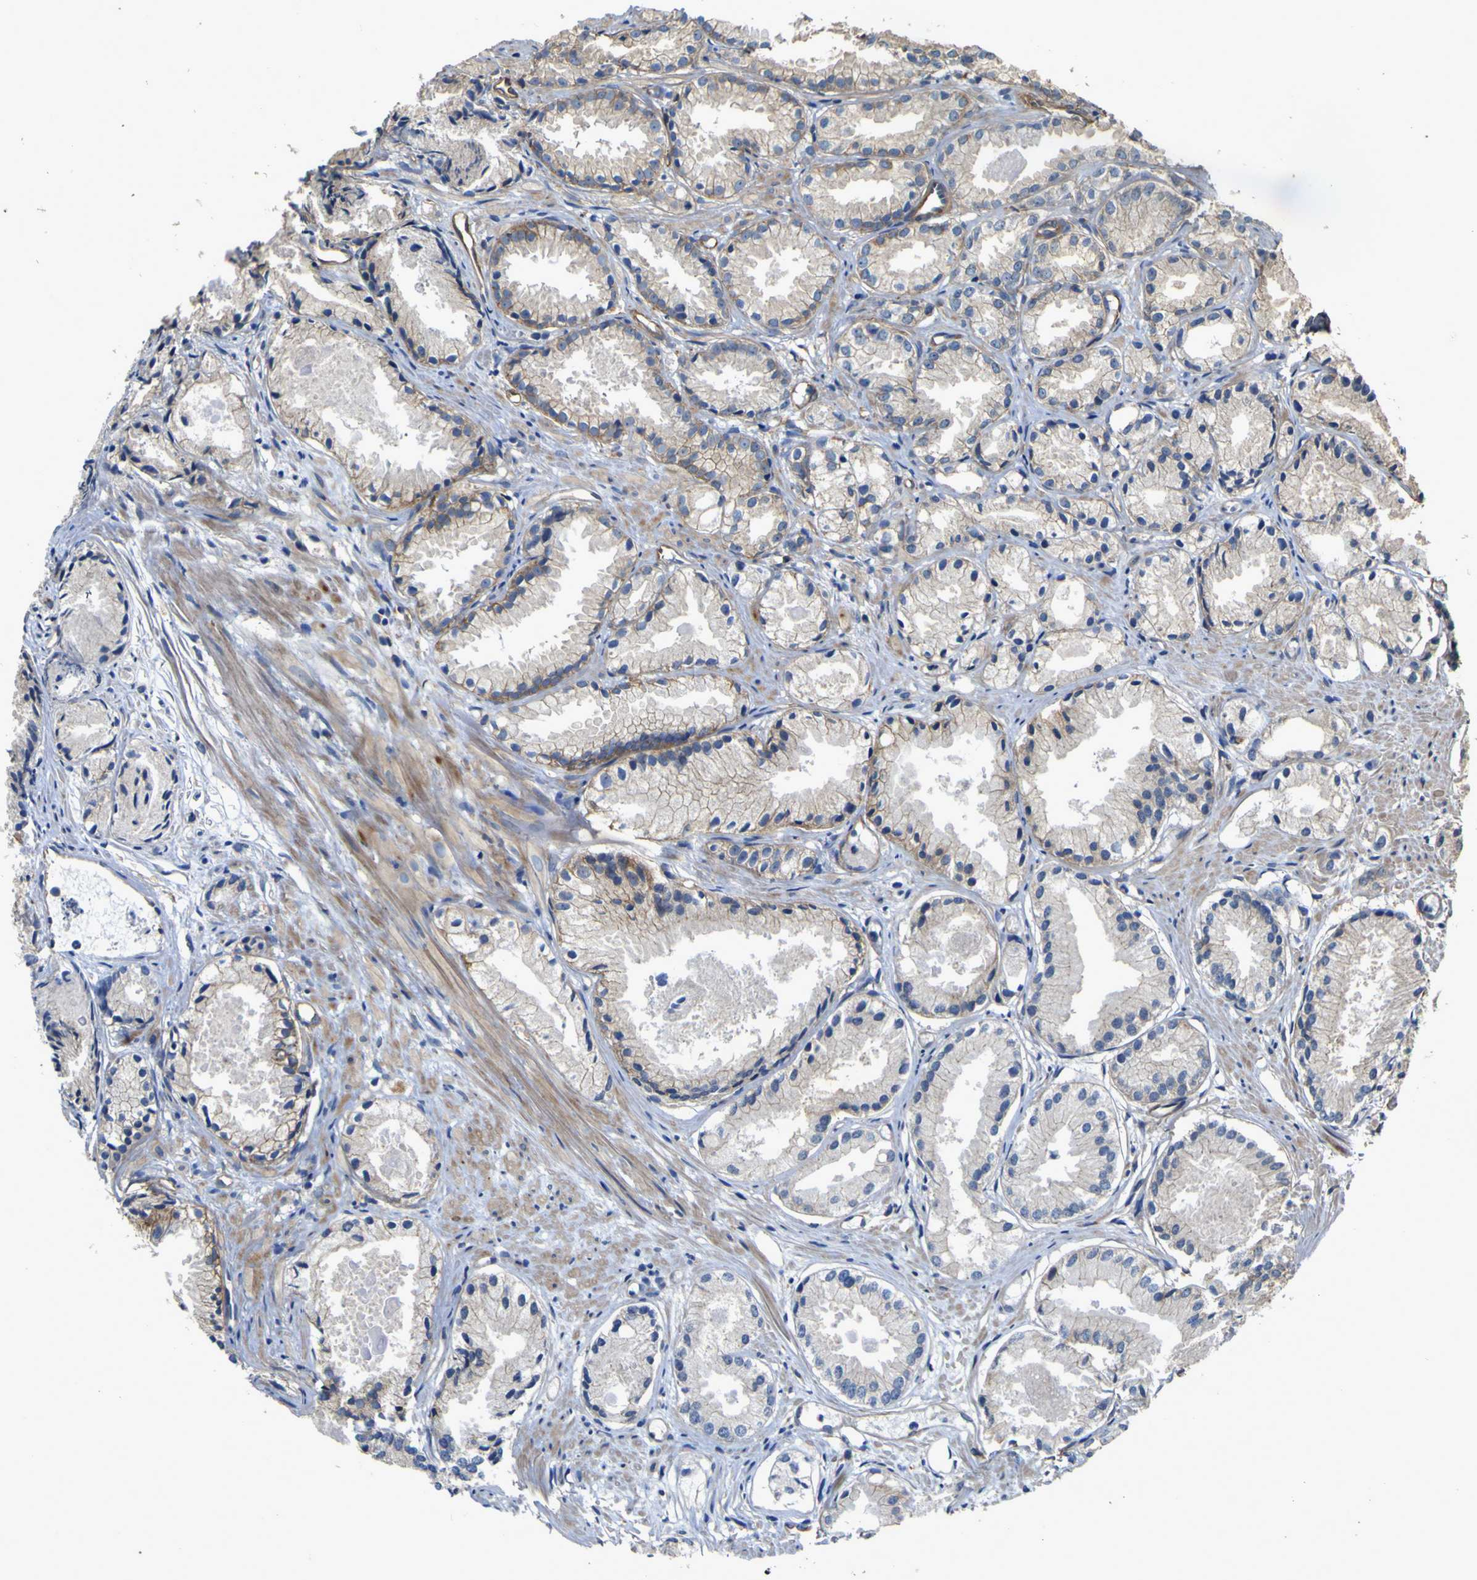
{"staining": {"intensity": "weak", "quantity": "25%-75%", "location": "cytoplasmic/membranous"}, "tissue": "prostate cancer", "cell_type": "Tumor cells", "image_type": "cancer", "snomed": [{"axis": "morphology", "description": "Adenocarcinoma, Low grade"}, {"axis": "topography", "description": "Prostate"}], "caption": "Brown immunohistochemical staining in prostate cancer (low-grade adenocarcinoma) reveals weak cytoplasmic/membranous expression in about 25%-75% of tumor cells.", "gene": "TNFSF15", "patient": {"sex": "male", "age": 72}}